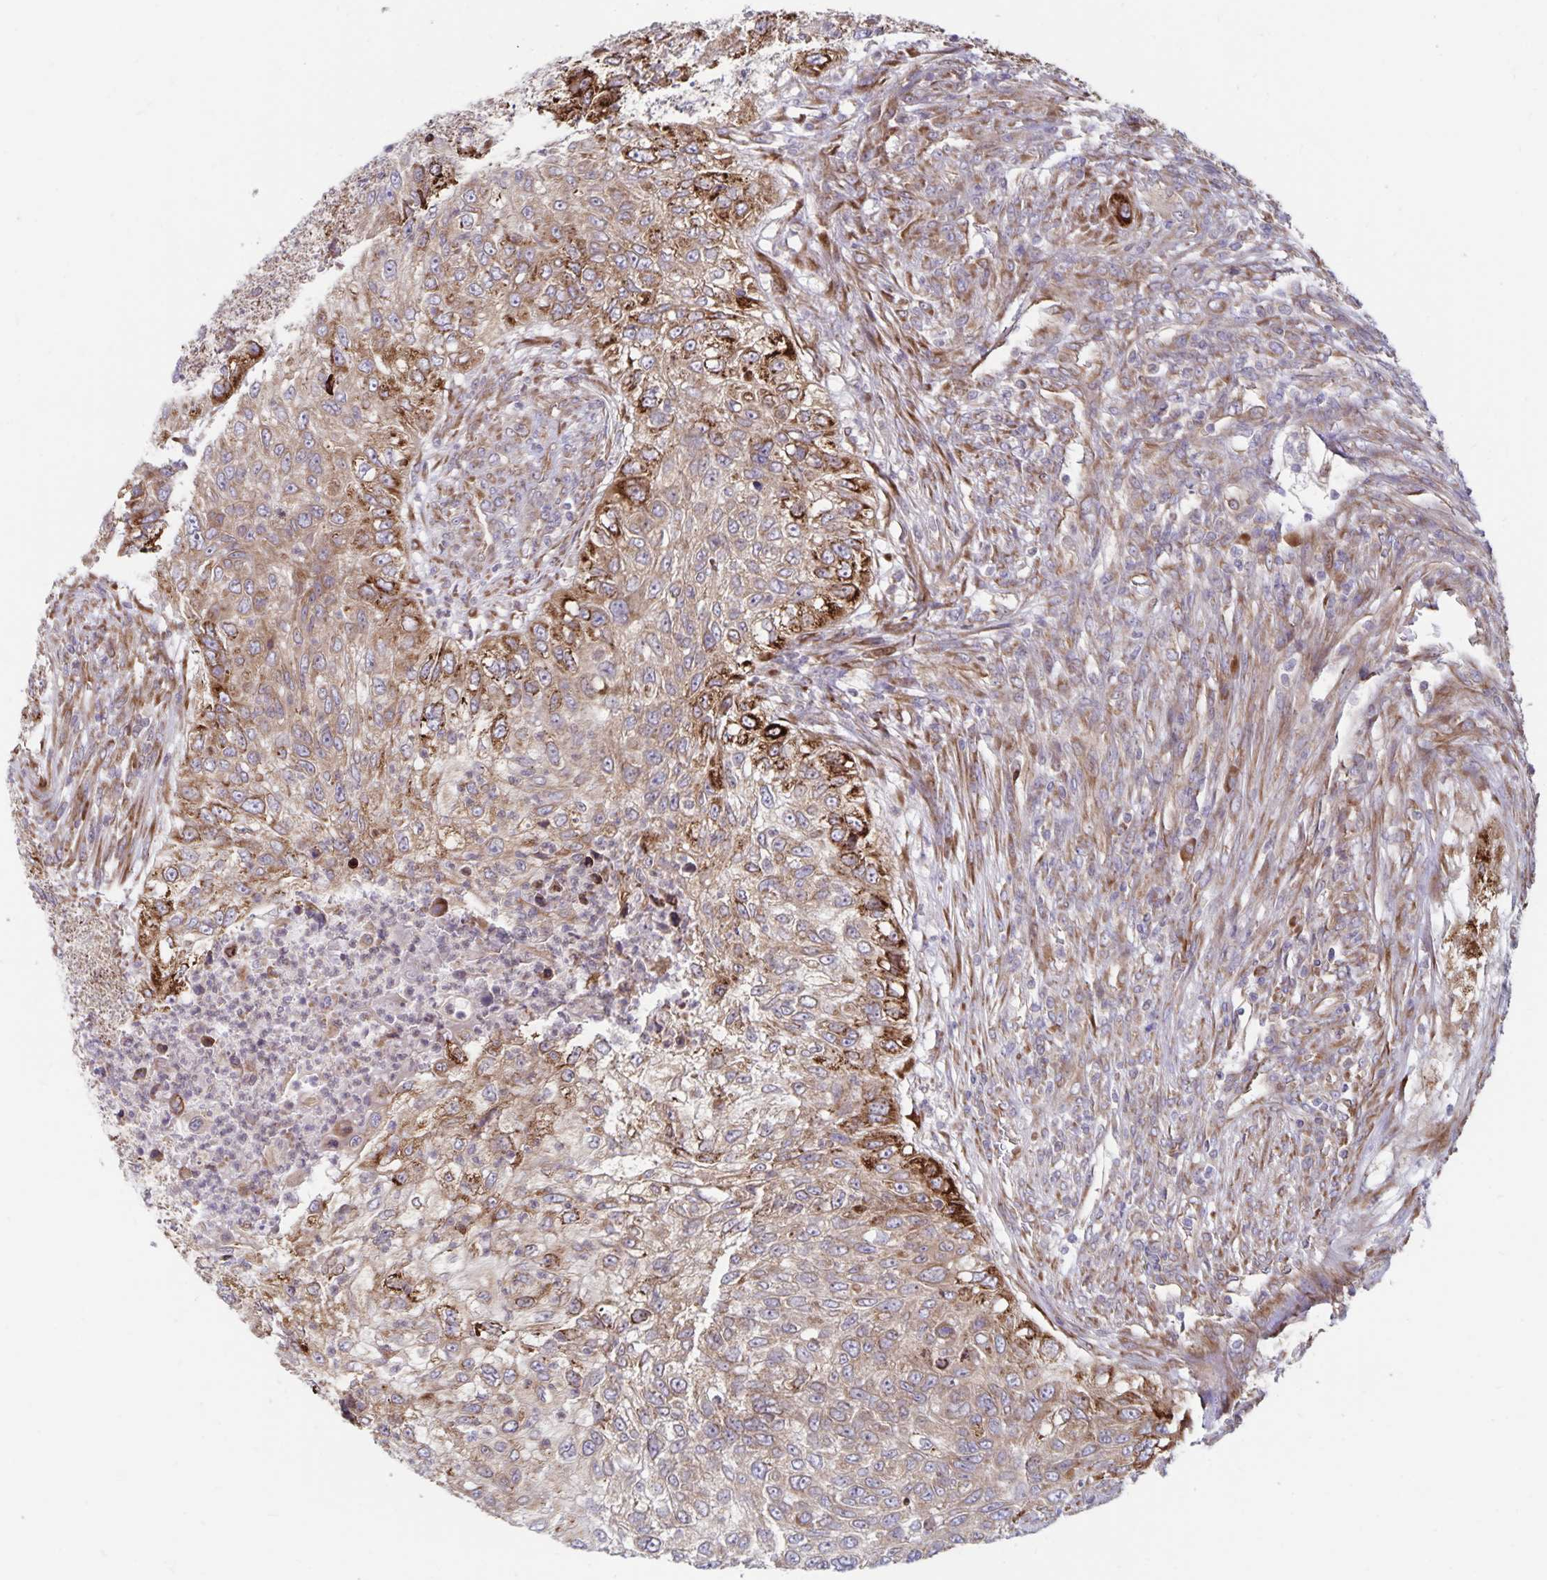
{"staining": {"intensity": "strong", "quantity": "<25%", "location": "cytoplasmic/membranous"}, "tissue": "urothelial cancer", "cell_type": "Tumor cells", "image_type": "cancer", "snomed": [{"axis": "morphology", "description": "Urothelial carcinoma, High grade"}, {"axis": "topography", "description": "Urinary bladder"}], "caption": "Brown immunohistochemical staining in human urothelial cancer shows strong cytoplasmic/membranous positivity in approximately <25% of tumor cells.", "gene": "SEC62", "patient": {"sex": "female", "age": 60}}